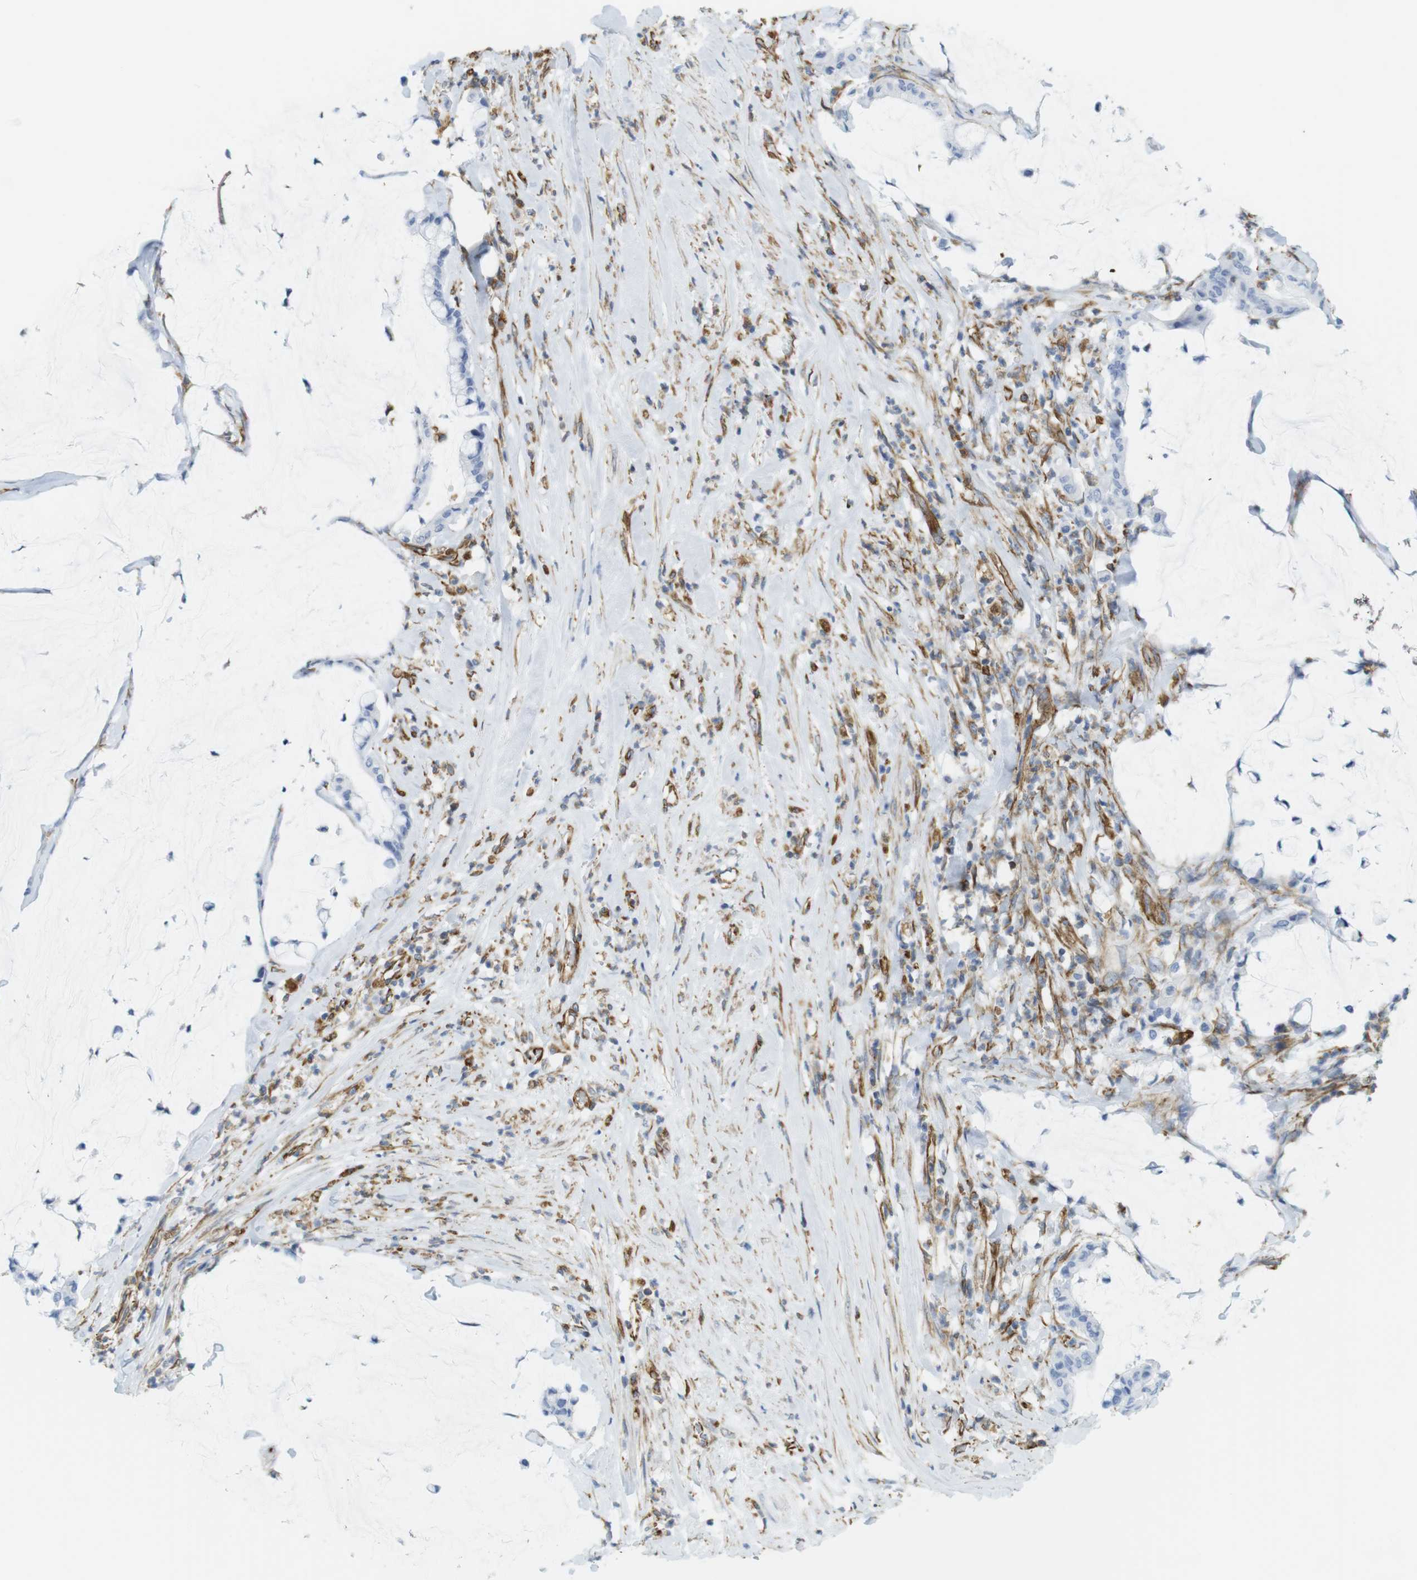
{"staining": {"intensity": "negative", "quantity": "none", "location": "none"}, "tissue": "pancreatic cancer", "cell_type": "Tumor cells", "image_type": "cancer", "snomed": [{"axis": "morphology", "description": "Adenocarcinoma, NOS"}, {"axis": "topography", "description": "Pancreas"}], "caption": "IHC image of neoplastic tissue: human adenocarcinoma (pancreatic) stained with DAB displays no significant protein positivity in tumor cells.", "gene": "MS4A10", "patient": {"sex": "male", "age": 41}}